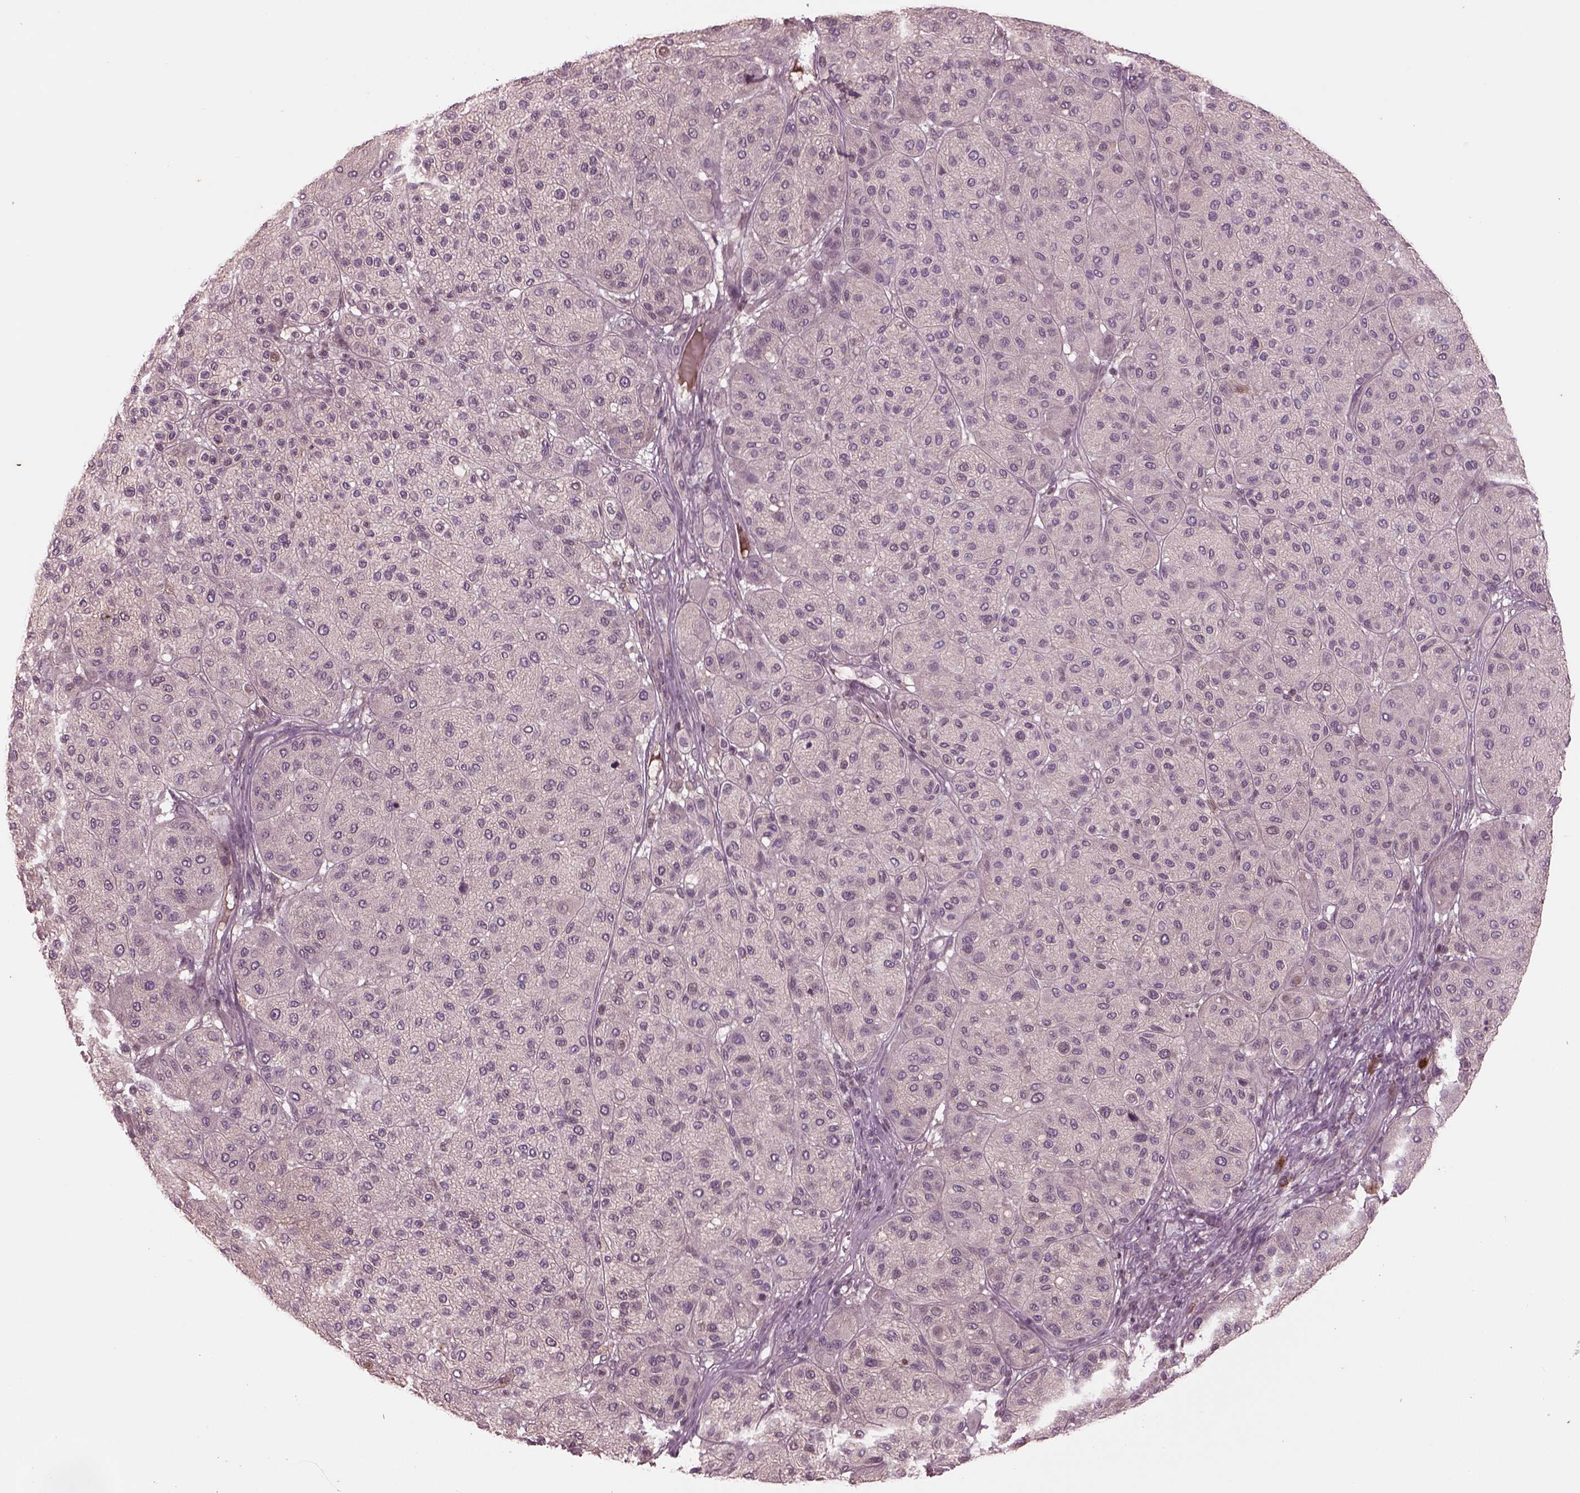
{"staining": {"intensity": "negative", "quantity": "none", "location": "none"}, "tissue": "melanoma", "cell_type": "Tumor cells", "image_type": "cancer", "snomed": [{"axis": "morphology", "description": "Malignant melanoma, Metastatic site"}, {"axis": "topography", "description": "Smooth muscle"}], "caption": "Immunohistochemical staining of melanoma displays no significant staining in tumor cells.", "gene": "PTX4", "patient": {"sex": "male", "age": 41}}